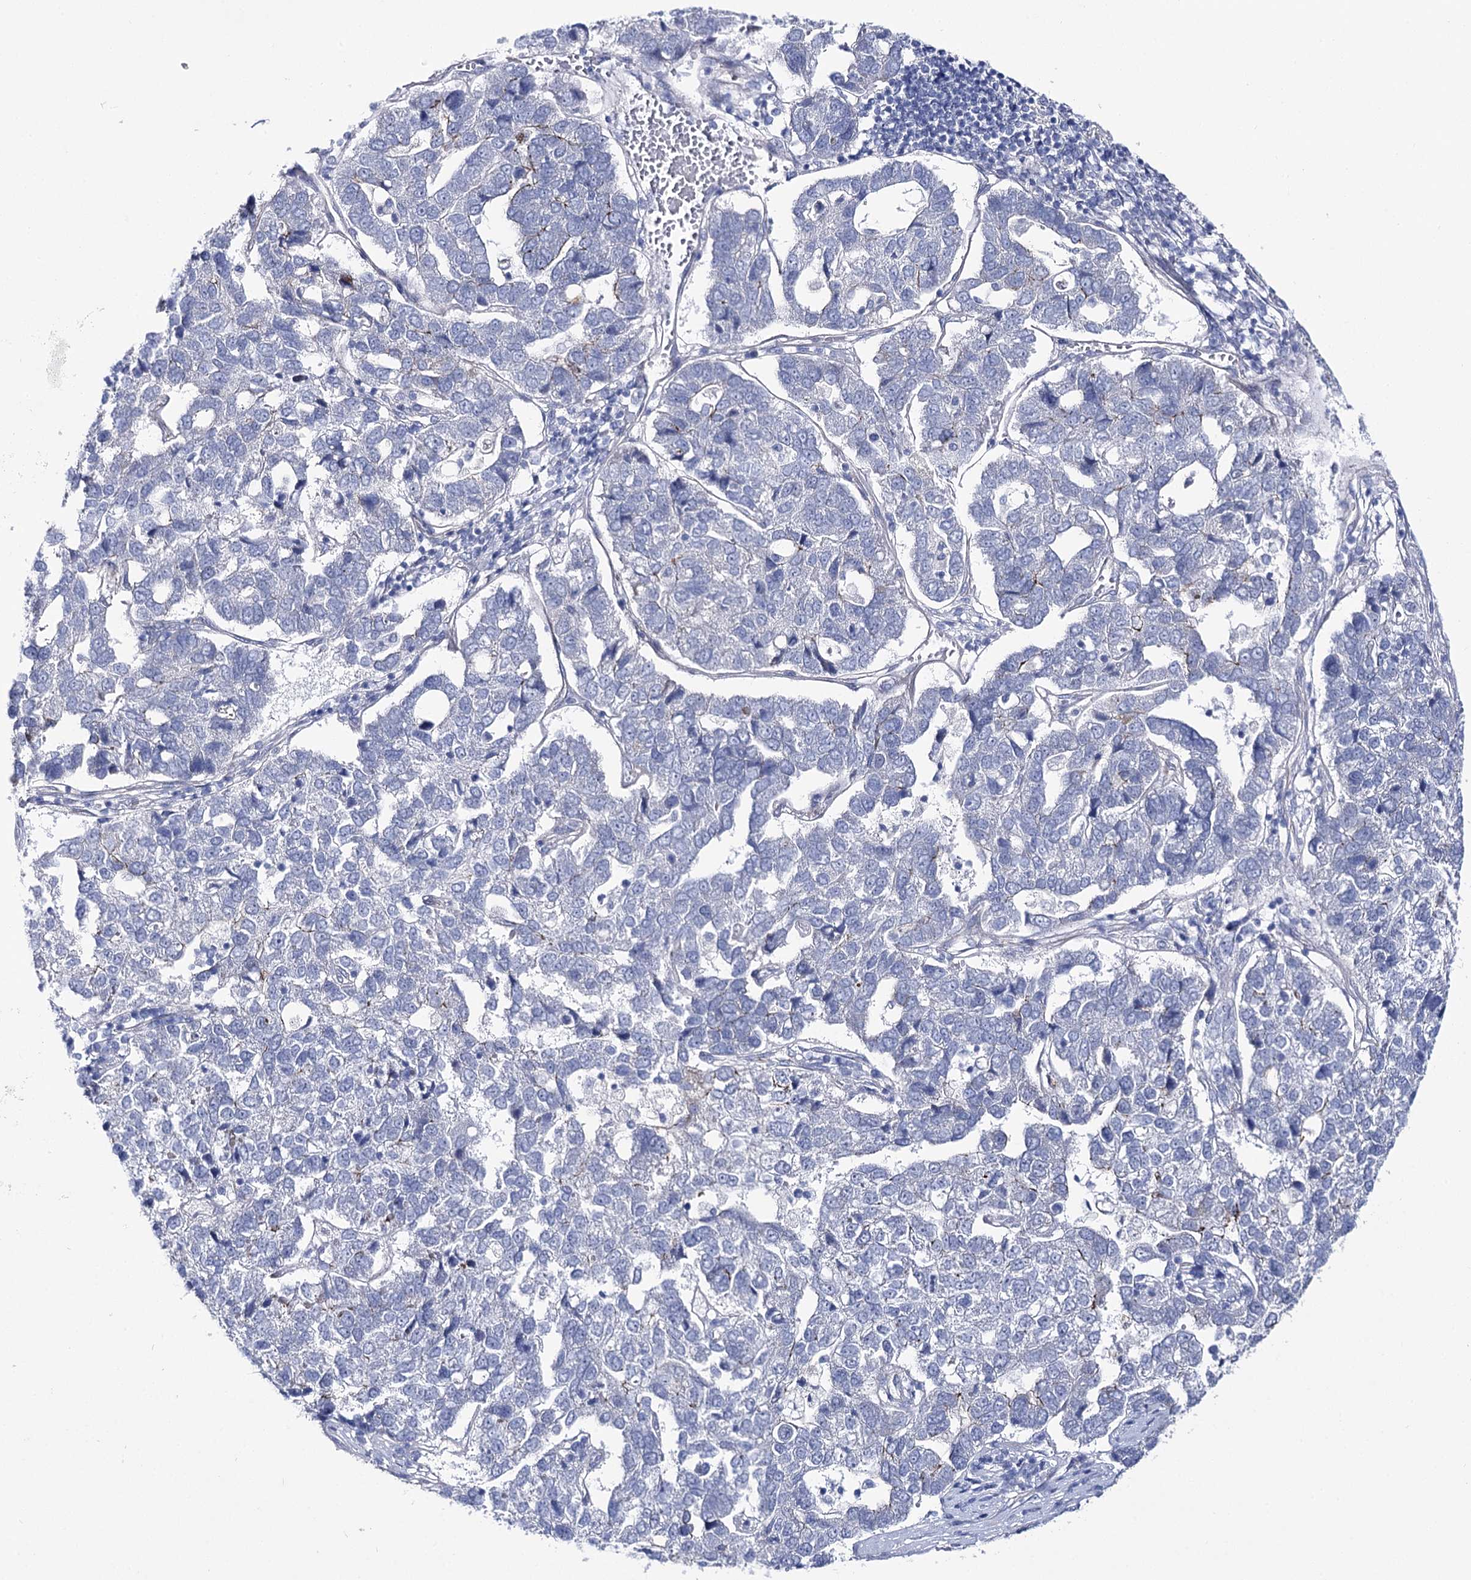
{"staining": {"intensity": "strong", "quantity": "<25%", "location": "cytoplasmic/membranous"}, "tissue": "pancreatic cancer", "cell_type": "Tumor cells", "image_type": "cancer", "snomed": [{"axis": "morphology", "description": "Adenocarcinoma, NOS"}, {"axis": "topography", "description": "Pancreas"}], "caption": "Strong cytoplasmic/membranous protein staining is seen in about <25% of tumor cells in pancreatic cancer (adenocarcinoma). Immunohistochemistry stains the protein in brown and the nuclei are stained blue.", "gene": "NRAP", "patient": {"sex": "female", "age": 61}}